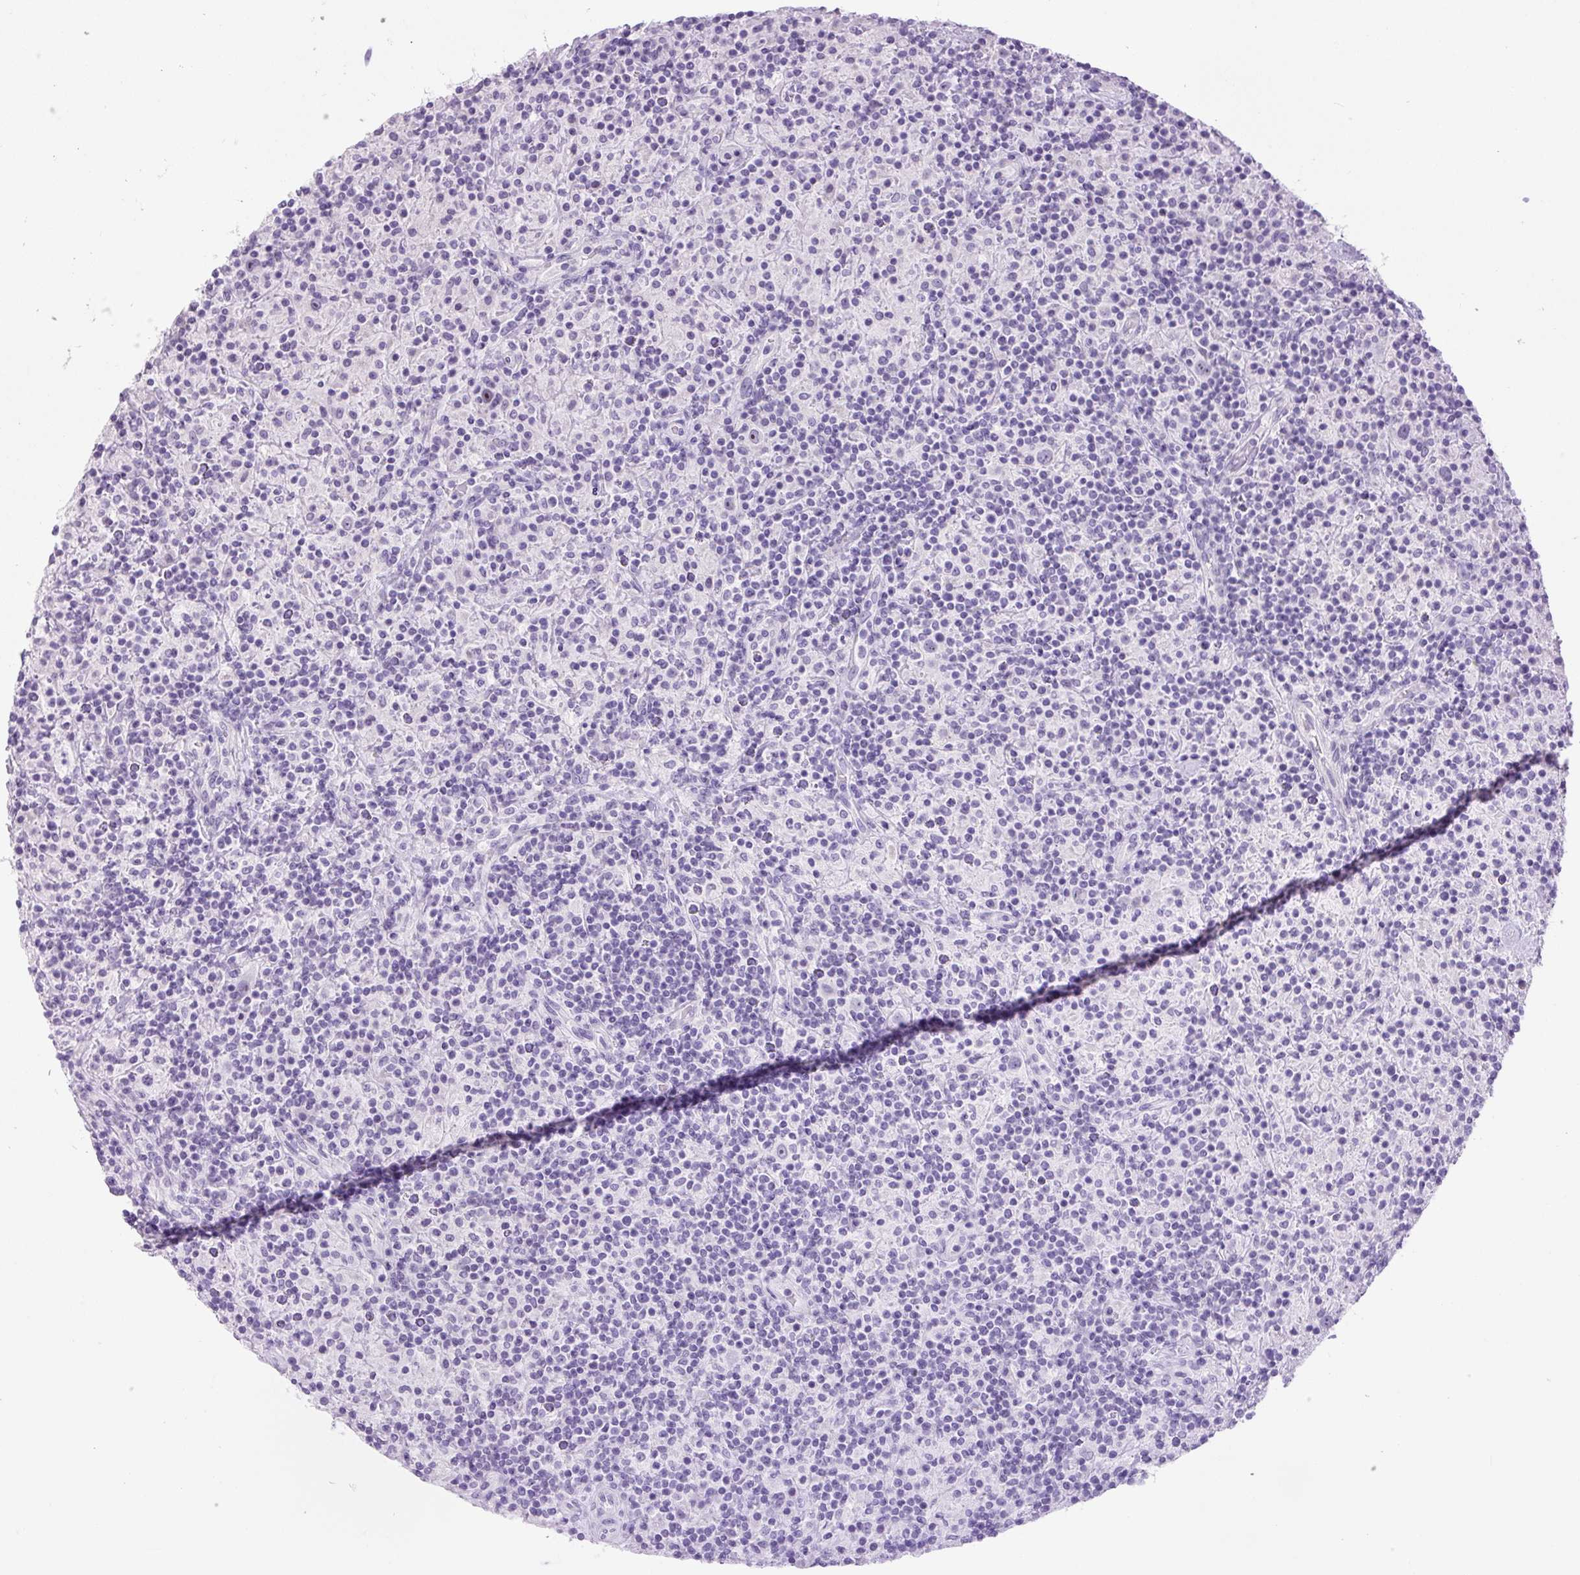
{"staining": {"intensity": "negative", "quantity": "none", "location": "none"}, "tissue": "lymphoma", "cell_type": "Tumor cells", "image_type": "cancer", "snomed": [{"axis": "morphology", "description": "Hodgkin's disease, NOS"}, {"axis": "topography", "description": "Lymph node"}], "caption": "The image shows no significant positivity in tumor cells of Hodgkin's disease.", "gene": "TMEM151B", "patient": {"sex": "male", "age": 70}}